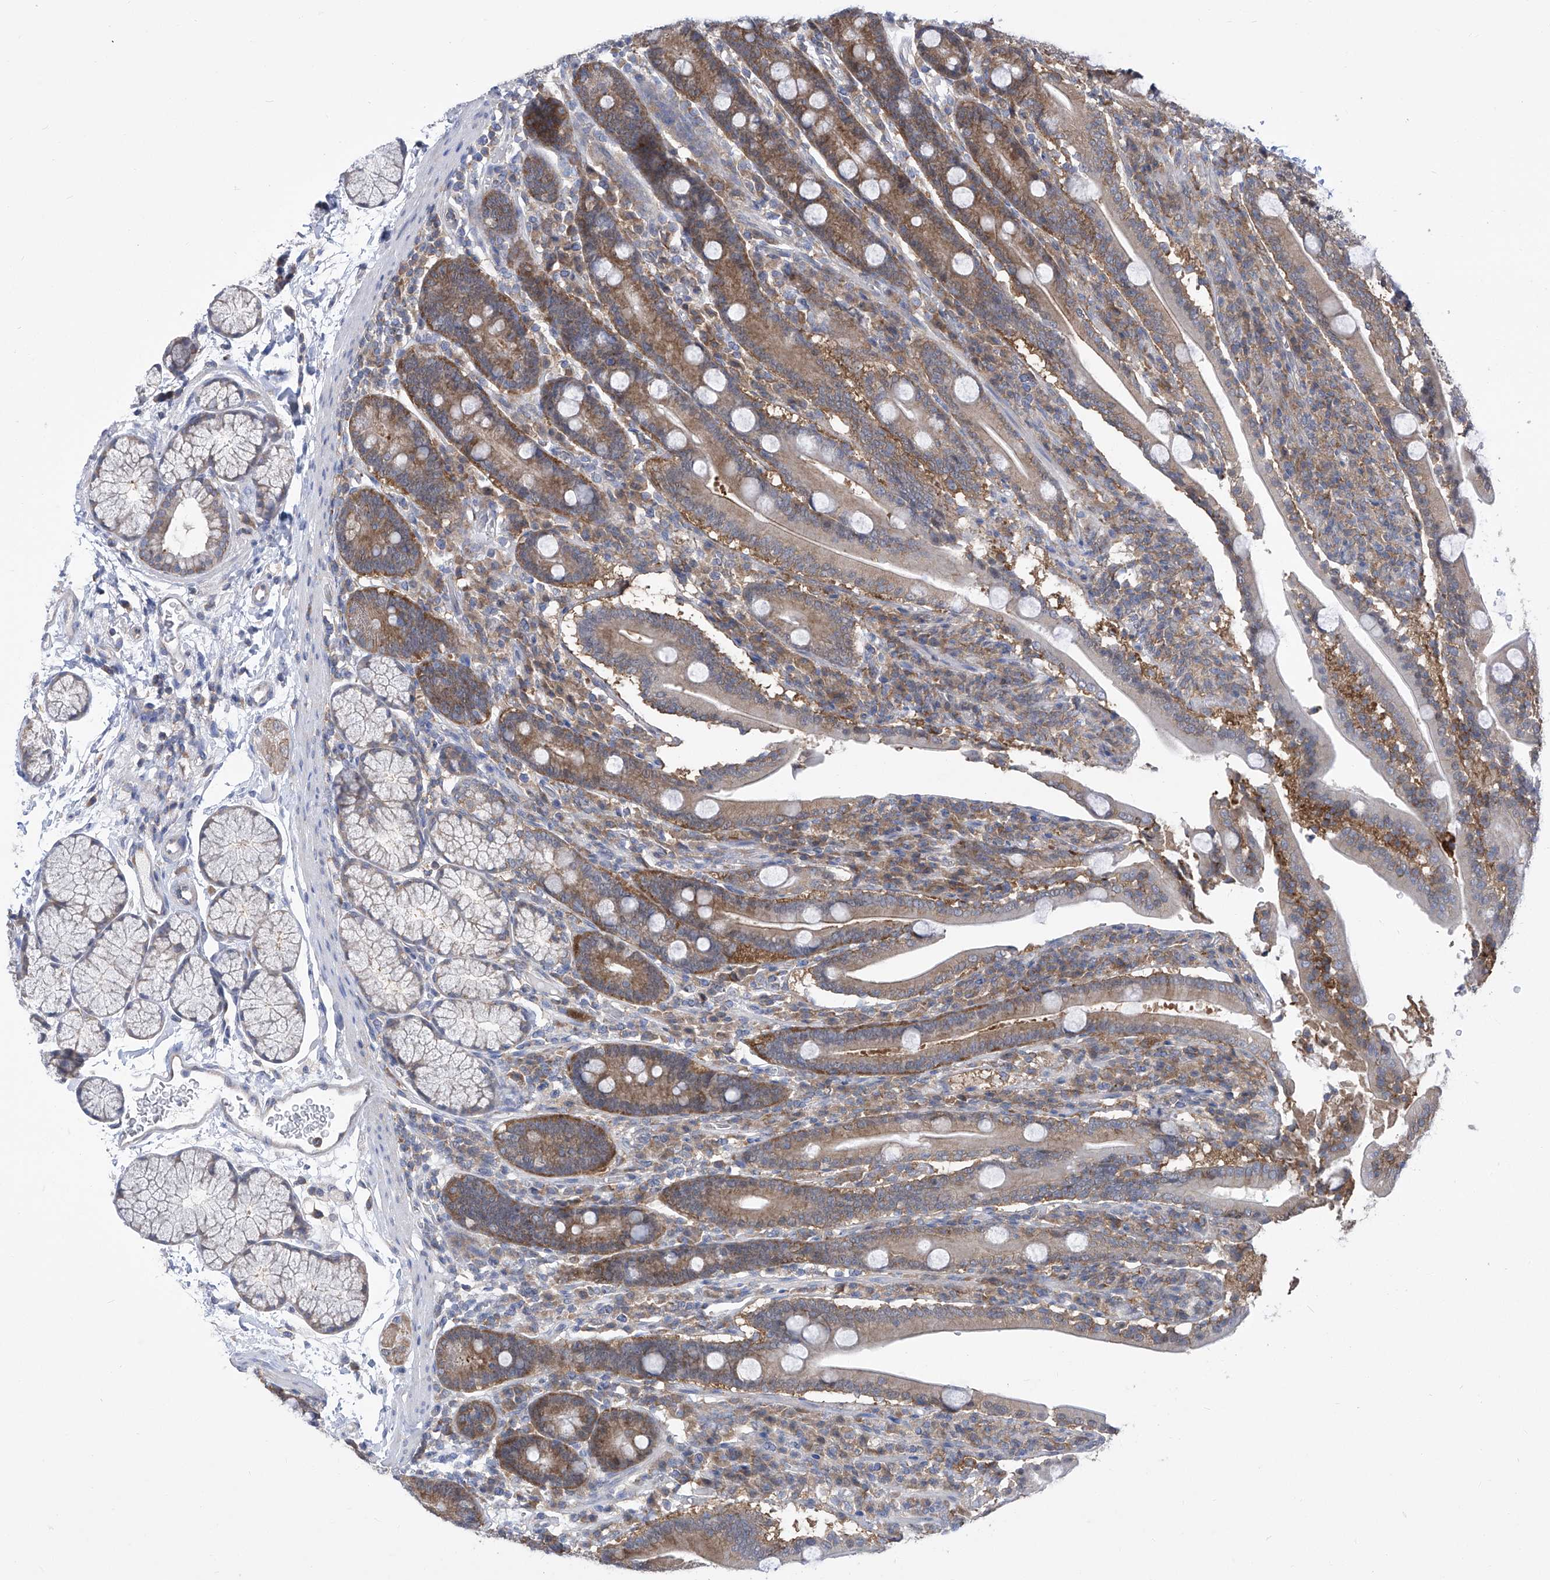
{"staining": {"intensity": "moderate", "quantity": "25%-75%", "location": "cytoplasmic/membranous"}, "tissue": "duodenum", "cell_type": "Glandular cells", "image_type": "normal", "snomed": [{"axis": "morphology", "description": "Normal tissue, NOS"}, {"axis": "topography", "description": "Duodenum"}], "caption": "A high-resolution image shows IHC staining of benign duodenum, which reveals moderate cytoplasmic/membranous positivity in approximately 25%-75% of glandular cells. The staining was performed using DAB (3,3'-diaminobenzidine), with brown indicating positive protein expression. Nuclei are stained blue with hematoxylin.", "gene": "EIF3M", "patient": {"sex": "male", "age": 35}}